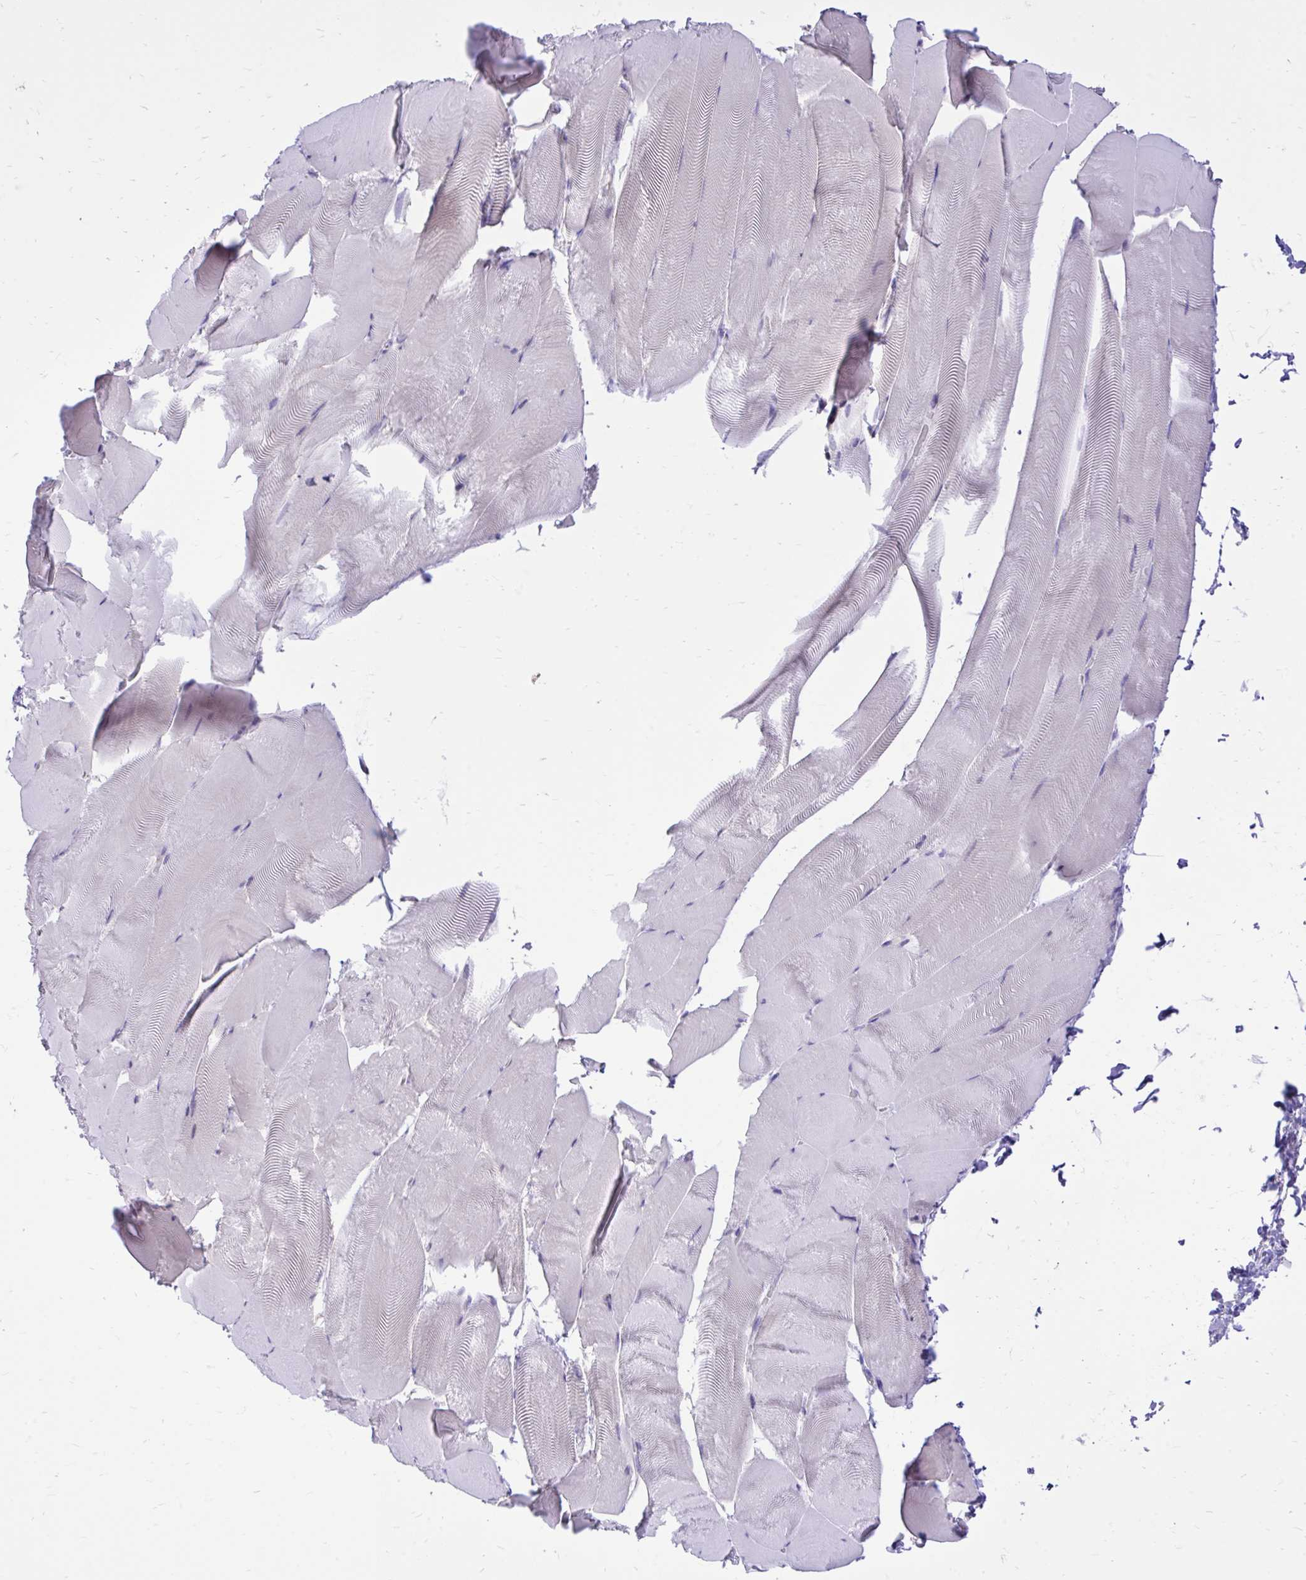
{"staining": {"intensity": "negative", "quantity": "none", "location": "none"}, "tissue": "skeletal muscle", "cell_type": "Myocytes", "image_type": "normal", "snomed": [{"axis": "morphology", "description": "Normal tissue, NOS"}, {"axis": "topography", "description": "Skeletal muscle"}], "caption": "Myocytes show no significant protein expression in normal skeletal muscle. (Immunohistochemistry (ihc), brightfield microscopy, high magnification).", "gene": "TLR7", "patient": {"sex": "female", "age": 64}}